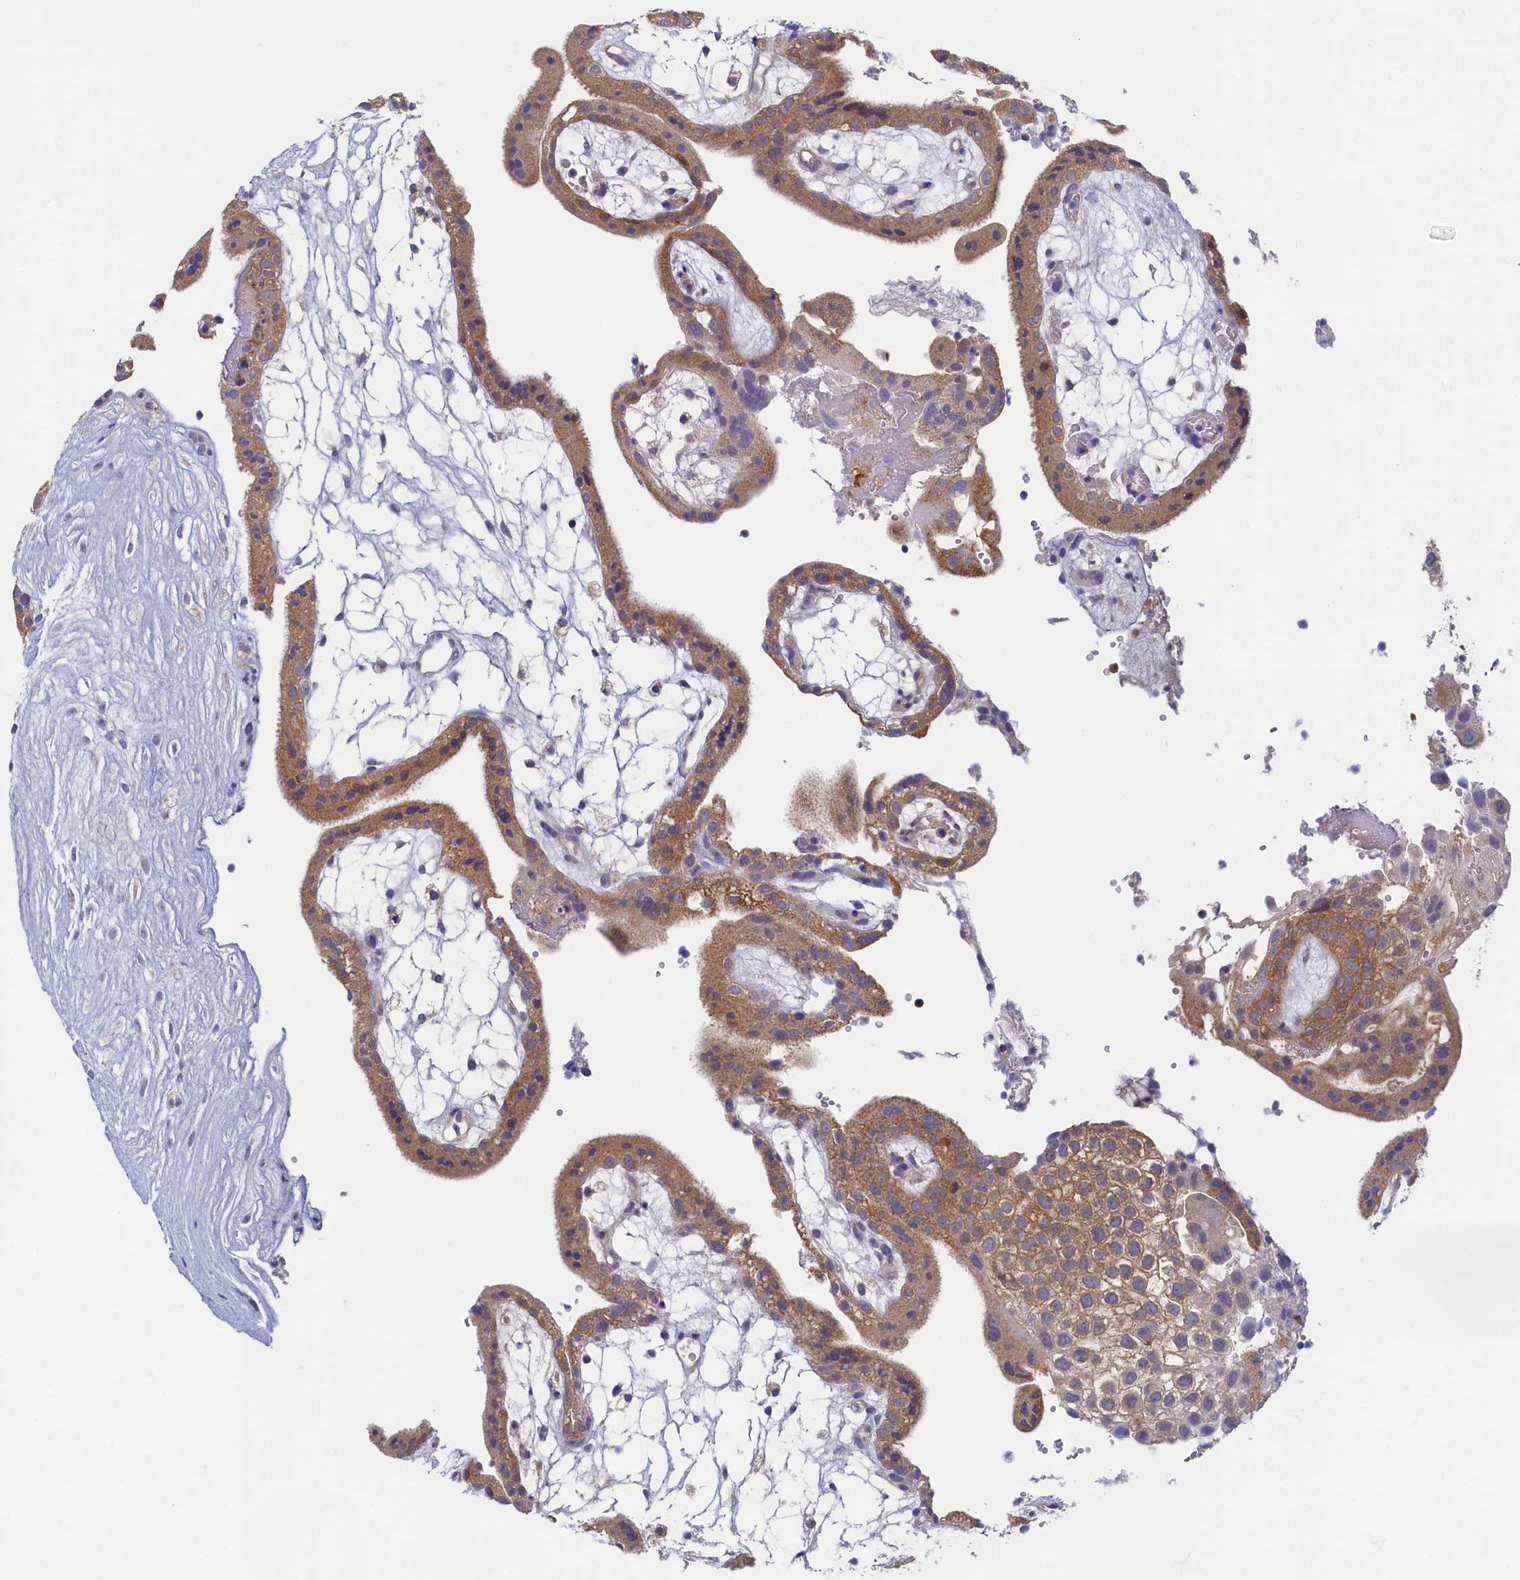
{"staining": {"intensity": "moderate", "quantity": ">75%", "location": "cytoplasmic/membranous"}, "tissue": "placenta", "cell_type": "Trophoblastic cells", "image_type": "normal", "snomed": [{"axis": "morphology", "description": "Normal tissue, NOS"}, {"axis": "topography", "description": "Placenta"}], "caption": "Protein positivity by immunohistochemistry reveals moderate cytoplasmic/membranous positivity in about >75% of trophoblastic cells in normal placenta.", "gene": "TIMM8B", "patient": {"sex": "female", "age": 18}}